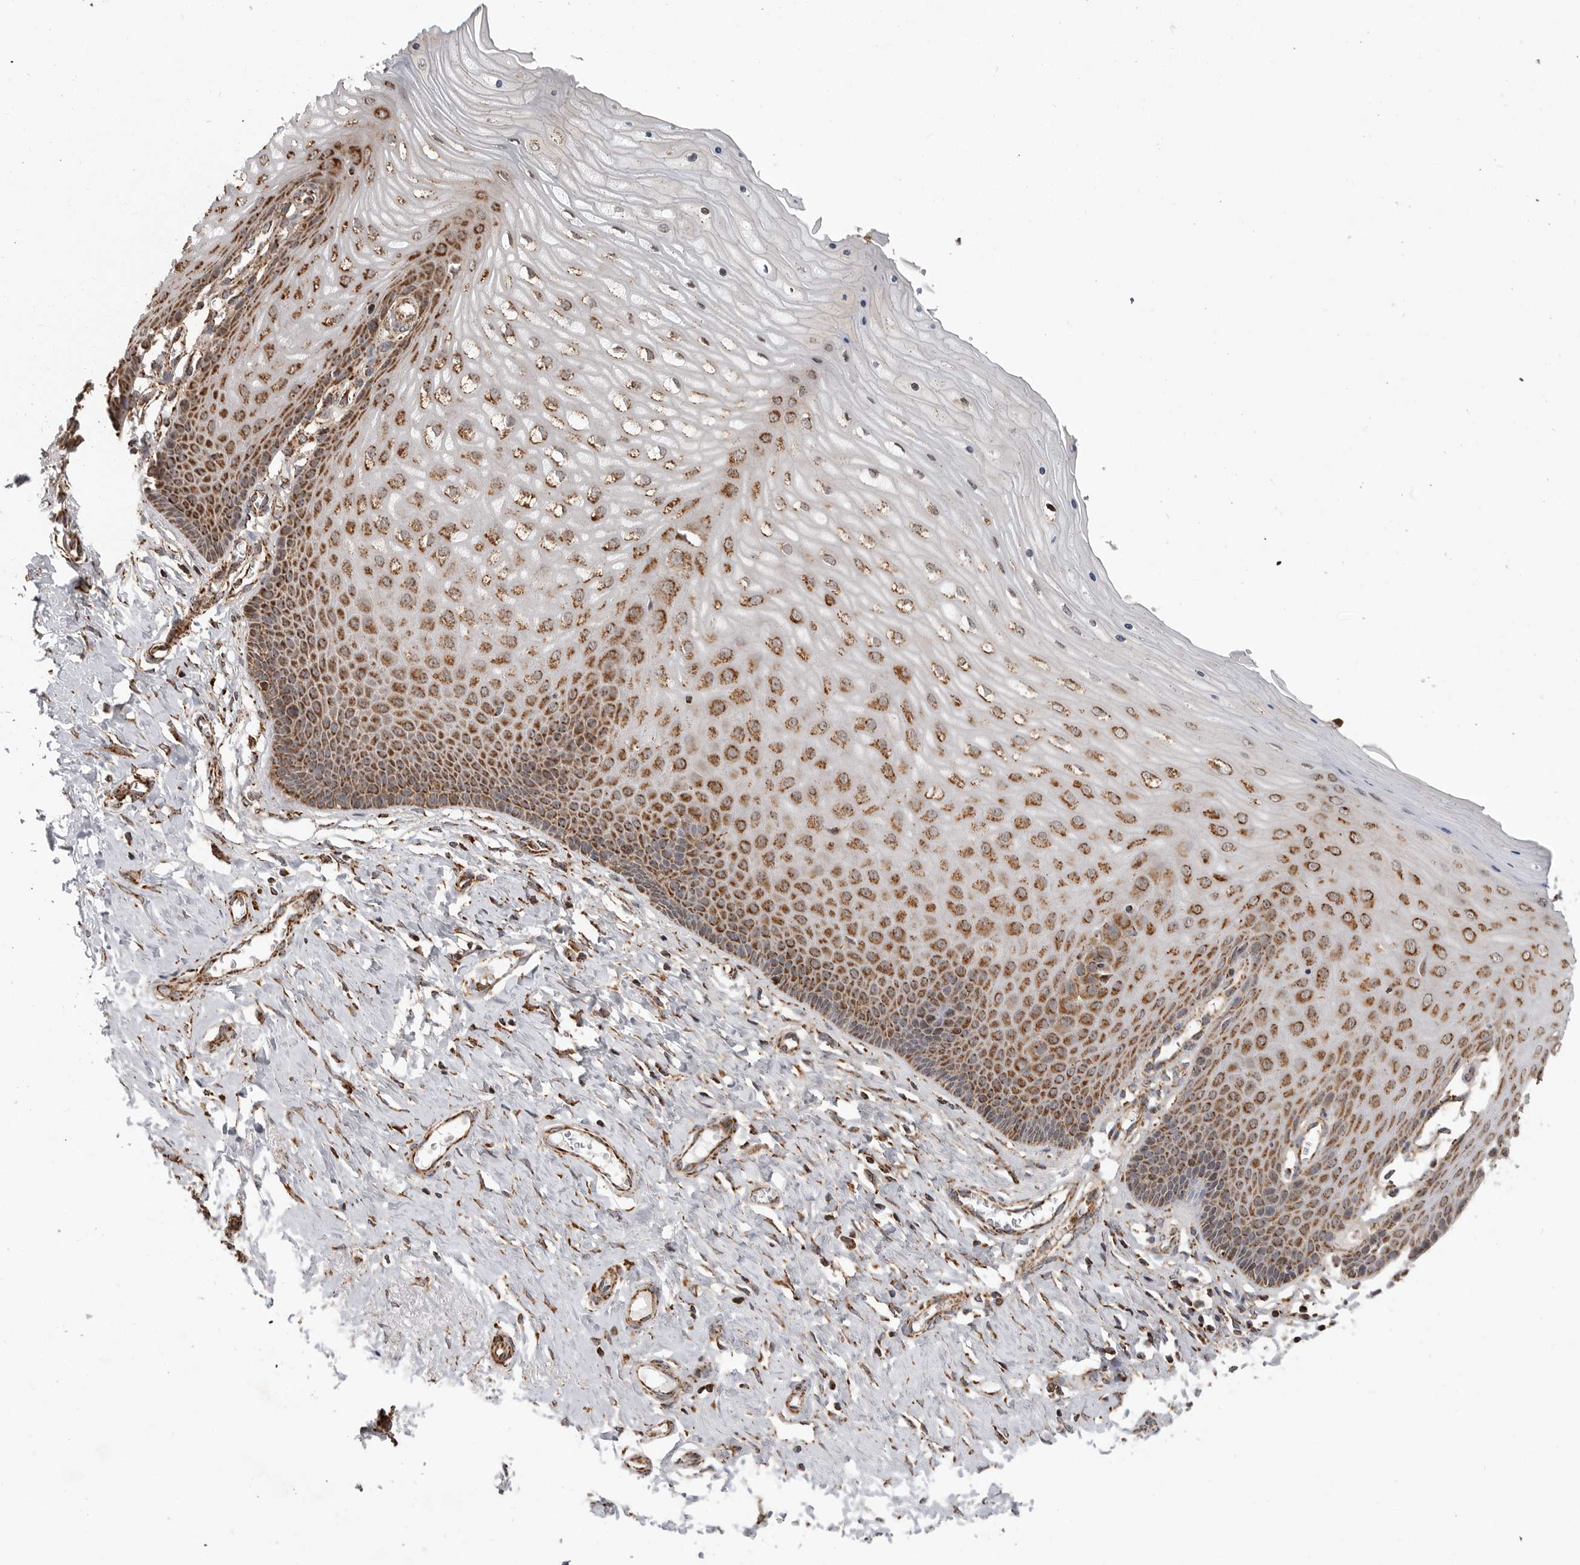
{"staining": {"intensity": "moderate", "quantity": ">75%", "location": "cytoplasmic/membranous"}, "tissue": "cervix", "cell_type": "Squamous epithelial cells", "image_type": "normal", "snomed": [{"axis": "morphology", "description": "Normal tissue, NOS"}, {"axis": "topography", "description": "Cervix"}], "caption": "Immunohistochemical staining of unremarkable human cervix shows moderate cytoplasmic/membranous protein expression in approximately >75% of squamous epithelial cells. (brown staining indicates protein expression, while blue staining denotes nuclei).", "gene": "GCNT2", "patient": {"sex": "female", "age": 55}}